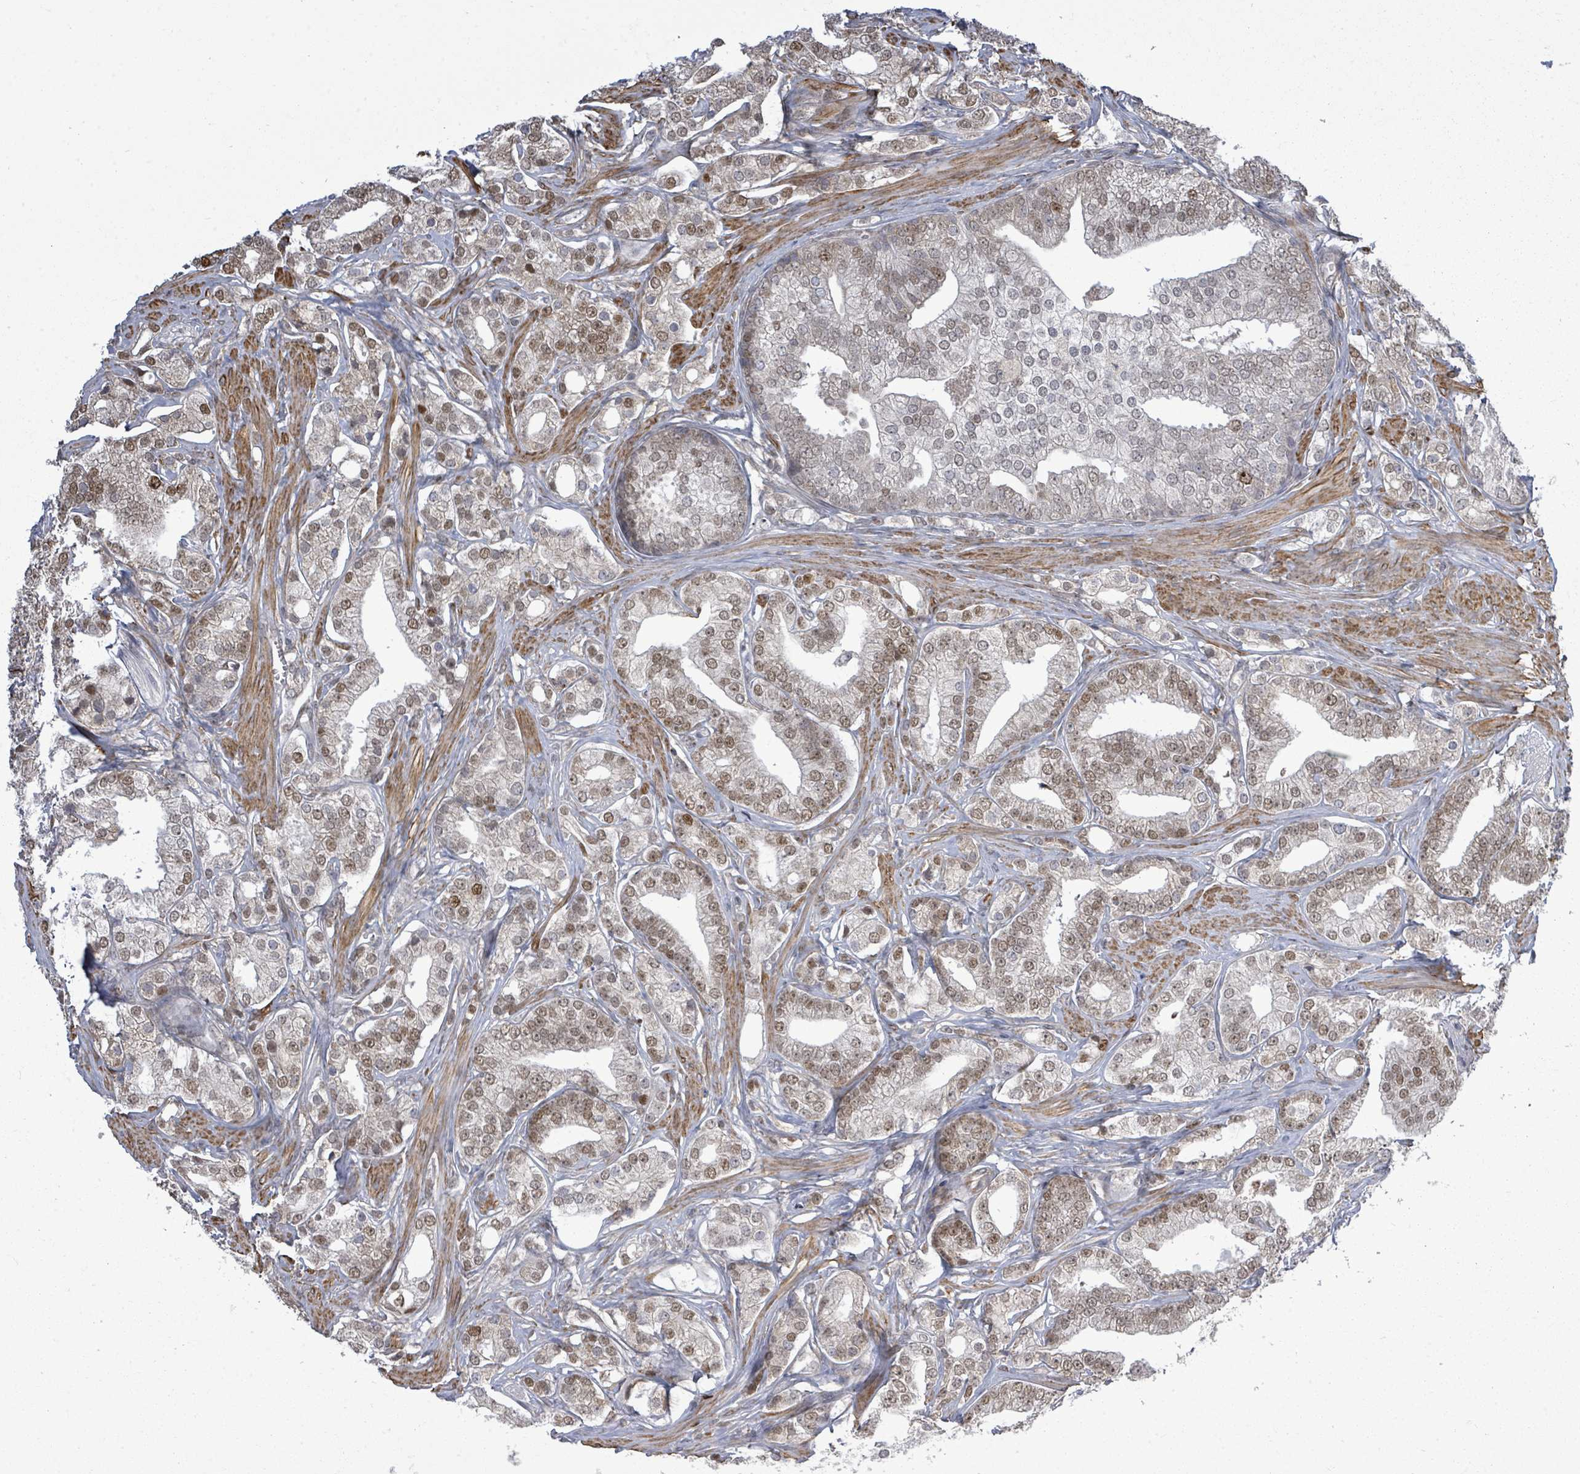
{"staining": {"intensity": "weak", "quantity": "25%-75%", "location": "cytoplasmic/membranous,nuclear"}, "tissue": "prostate cancer", "cell_type": "Tumor cells", "image_type": "cancer", "snomed": [{"axis": "morphology", "description": "Adenocarcinoma, High grade"}, {"axis": "topography", "description": "Prostate"}], "caption": "Prostate cancer (high-grade adenocarcinoma) stained with immunohistochemistry exhibits weak cytoplasmic/membranous and nuclear expression in approximately 25%-75% of tumor cells.", "gene": "PAPSS1", "patient": {"sex": "male", "age": 50}}